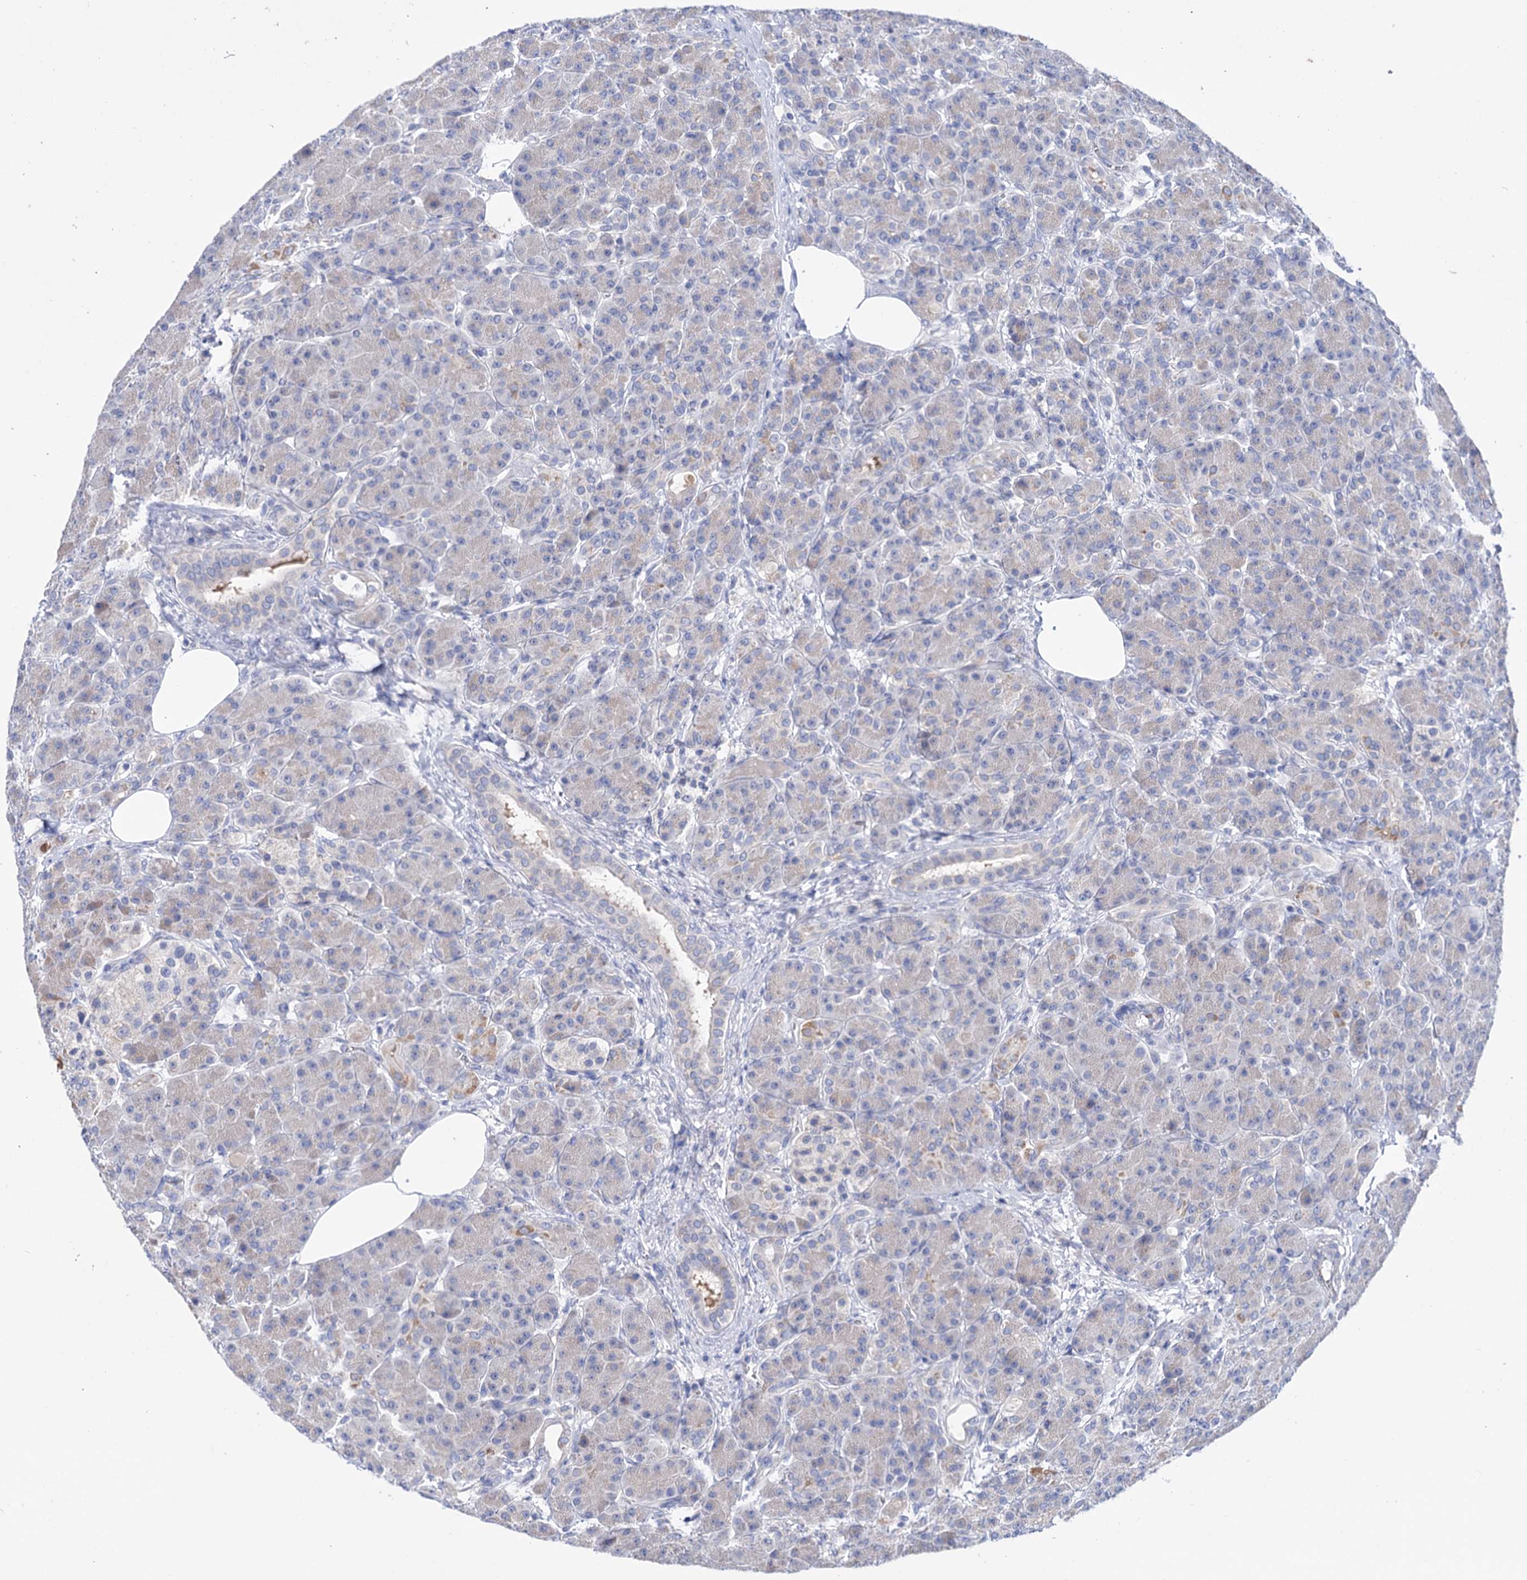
{"staining": {"intensity": "negative", "quantity": "none", "location": "none"}, "tissue": "pancreas", "cell_type": "Exocrine glandular cells", "image_type": "normal", "snomed": [{"axis": "morphology", "description": "Normal tissue, NOS"}, {"axis": "topography", "description": "Pancreas"}], "caption": "This is a photomicrograph of IHC staining of benign pancreas, which shows no staining in exocrine glandular cells. The staining is performed using DAB (3,3'-diaminobenzidine) brown chromogen with nuclei counter-stained in using hematoxylin.", "gene": "YARS2", "patient": {"sex": "male", "age": 63}}